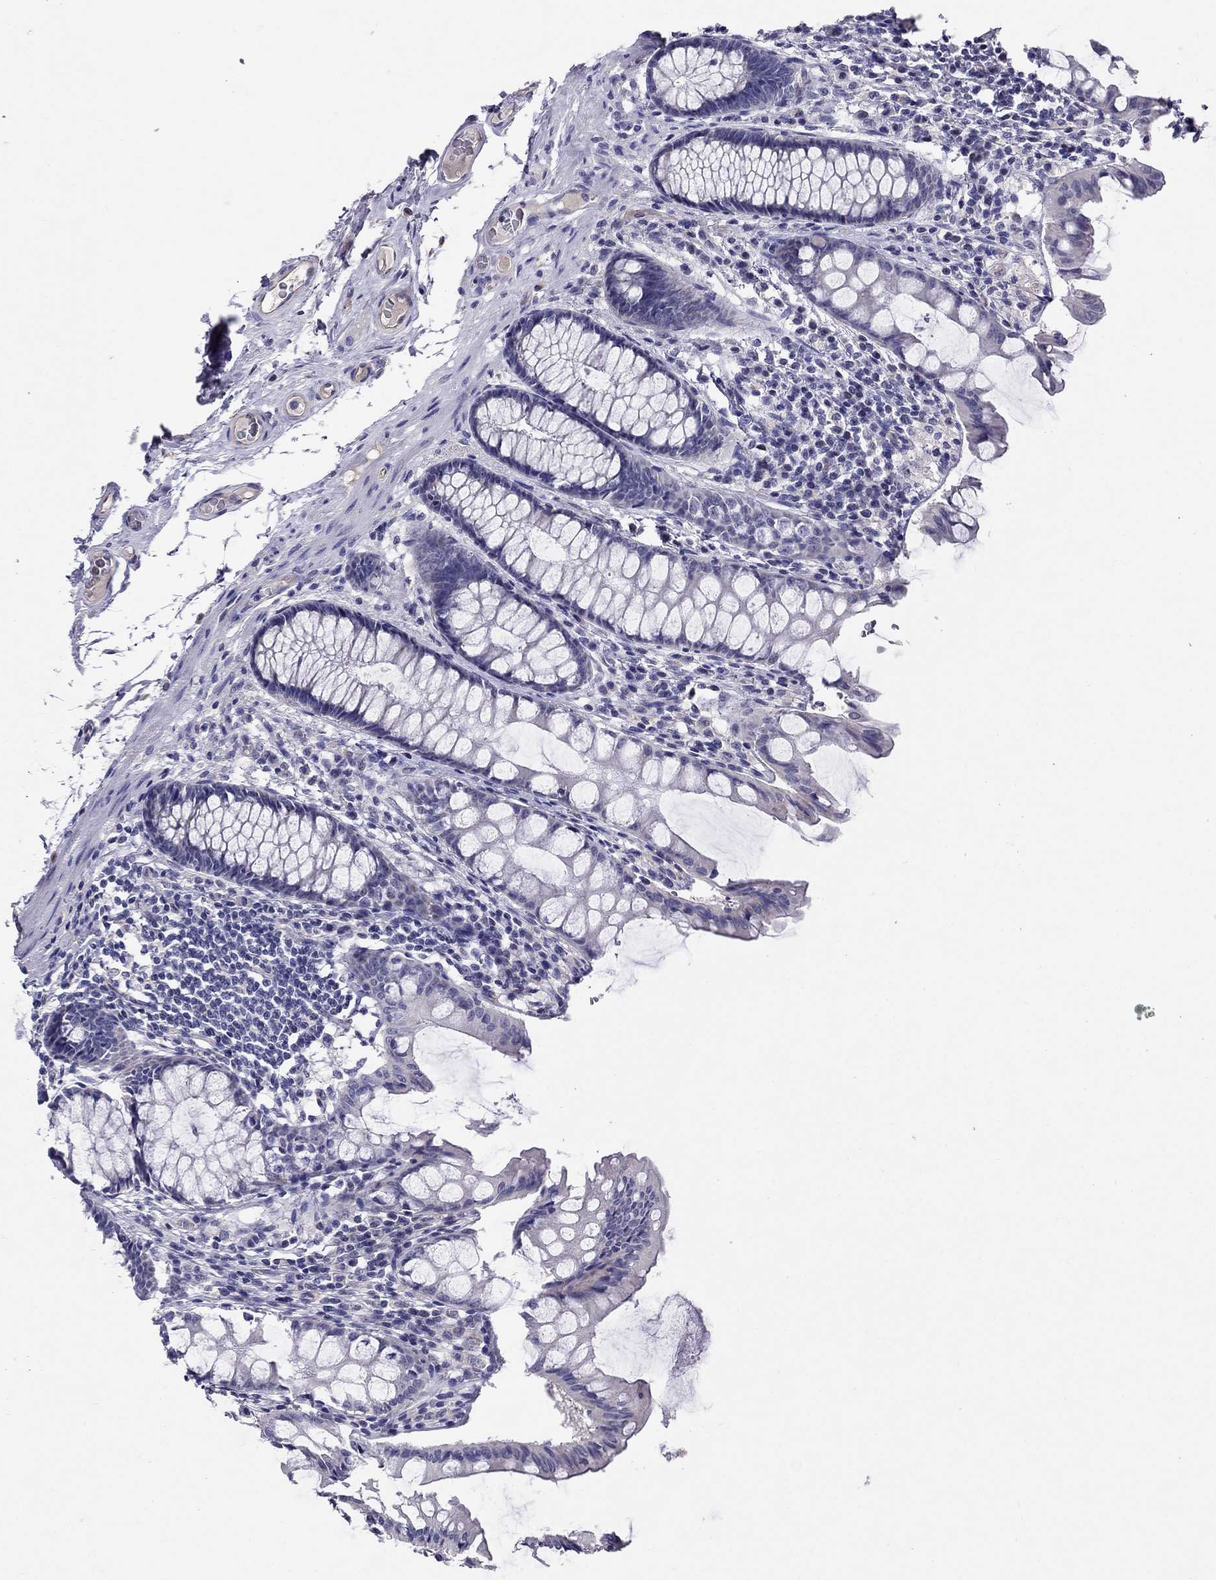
{"staining": {"intensity": "negative", "quantity": "none", "location": "none"}, "tissue": "colon", "cell_type": "Endothelial cells", "image_type": "normal", "snomed": [{"axis": "morphology", "description": "Normal tissue, NOS"}, {"axis": "topography", "description": "Colon"}], "caption": "An image of colon stained for a protein displays no brown staining in endothelial cells.", "gene": "SPINT4", "patient": {"sex": "female", "age": 65}}